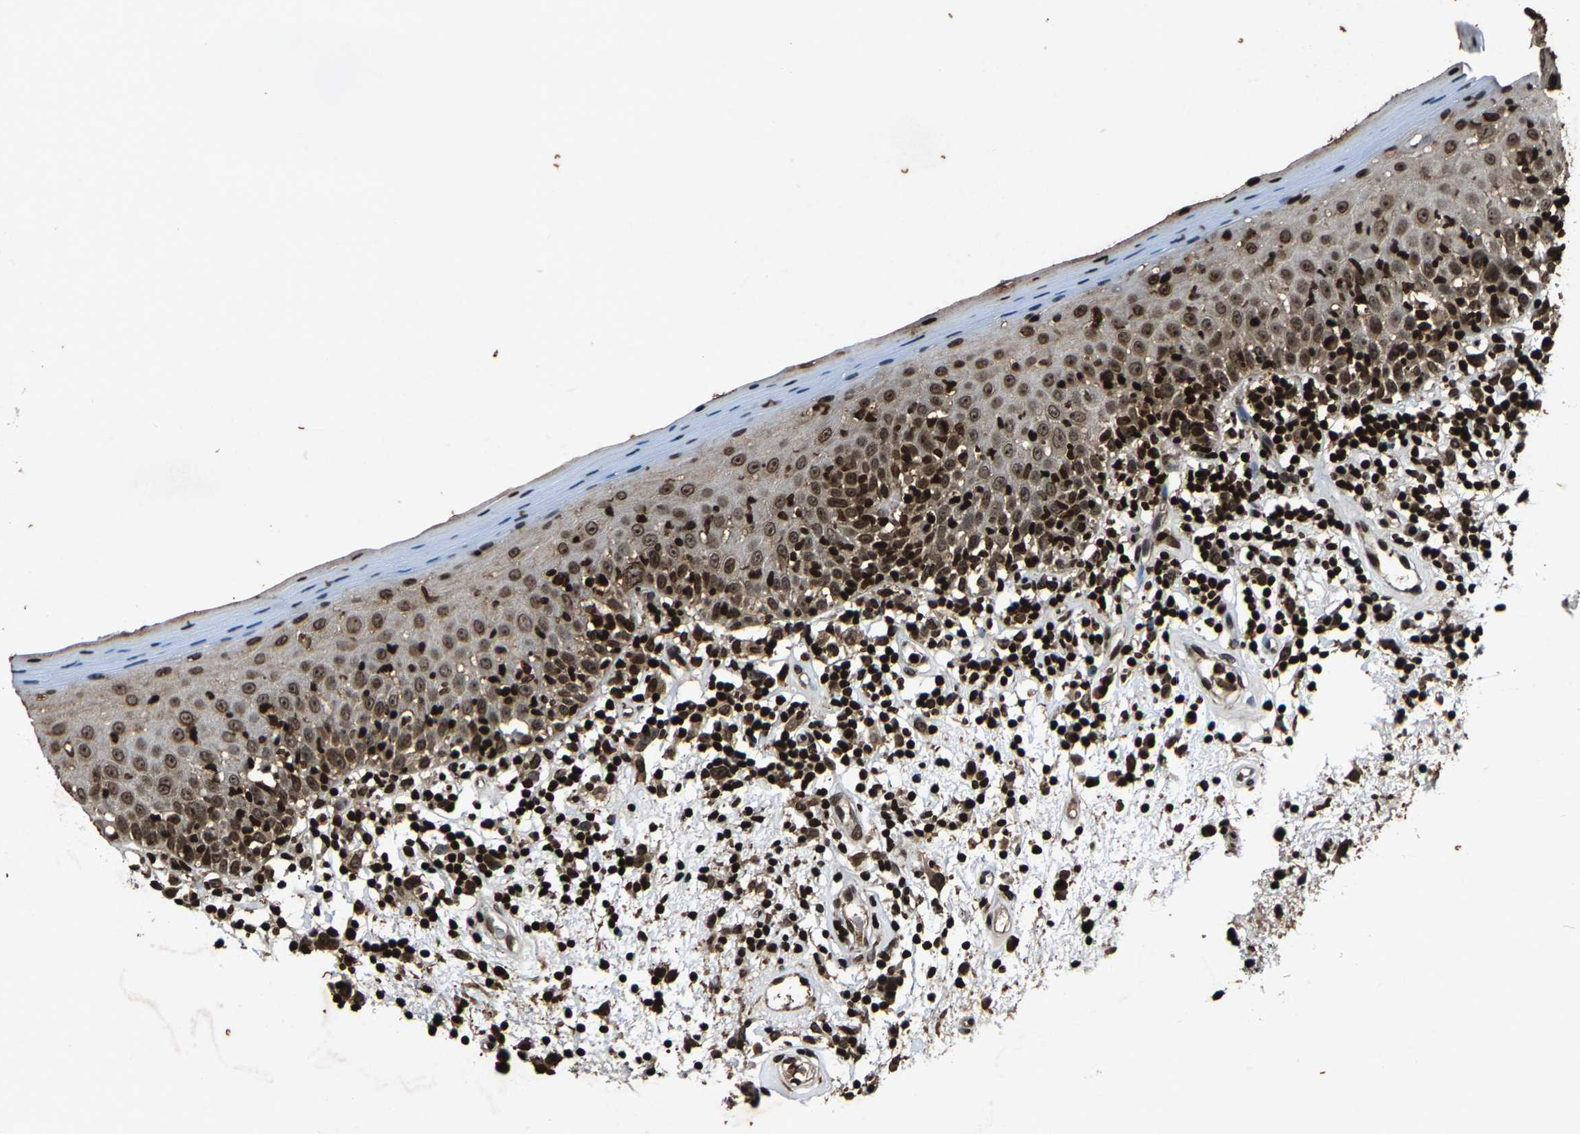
{"staining": {"intensity": "strong", "quantity": ">75%", "location": "nuclear"}, "tissue": "oral mucosa", "cell_type": "Squamous epithelial cells", "image_type": "normal", "snomed": [{"axis": "morphology", "description": "Normal tissue, NOS"}, {"axis": "morphology", "description": "Squamous cell carcinoma, NOS"}, {"axis": "topography", "description": "Skeletal muscle"}, {"axis": "topography", "description": "Oral tissue"}, {"axis": "topography", "description": "Head-Neck"}], "caption": "An immunohistochemistry (IHC) photomicrograph of normal tissue is shown. Protein staining in brown labels strong nuclear positivity in oral mucosa within squamous epithelial cells.", "gene": "H4C1", "patient": {"sex": "male", "age": 71}}